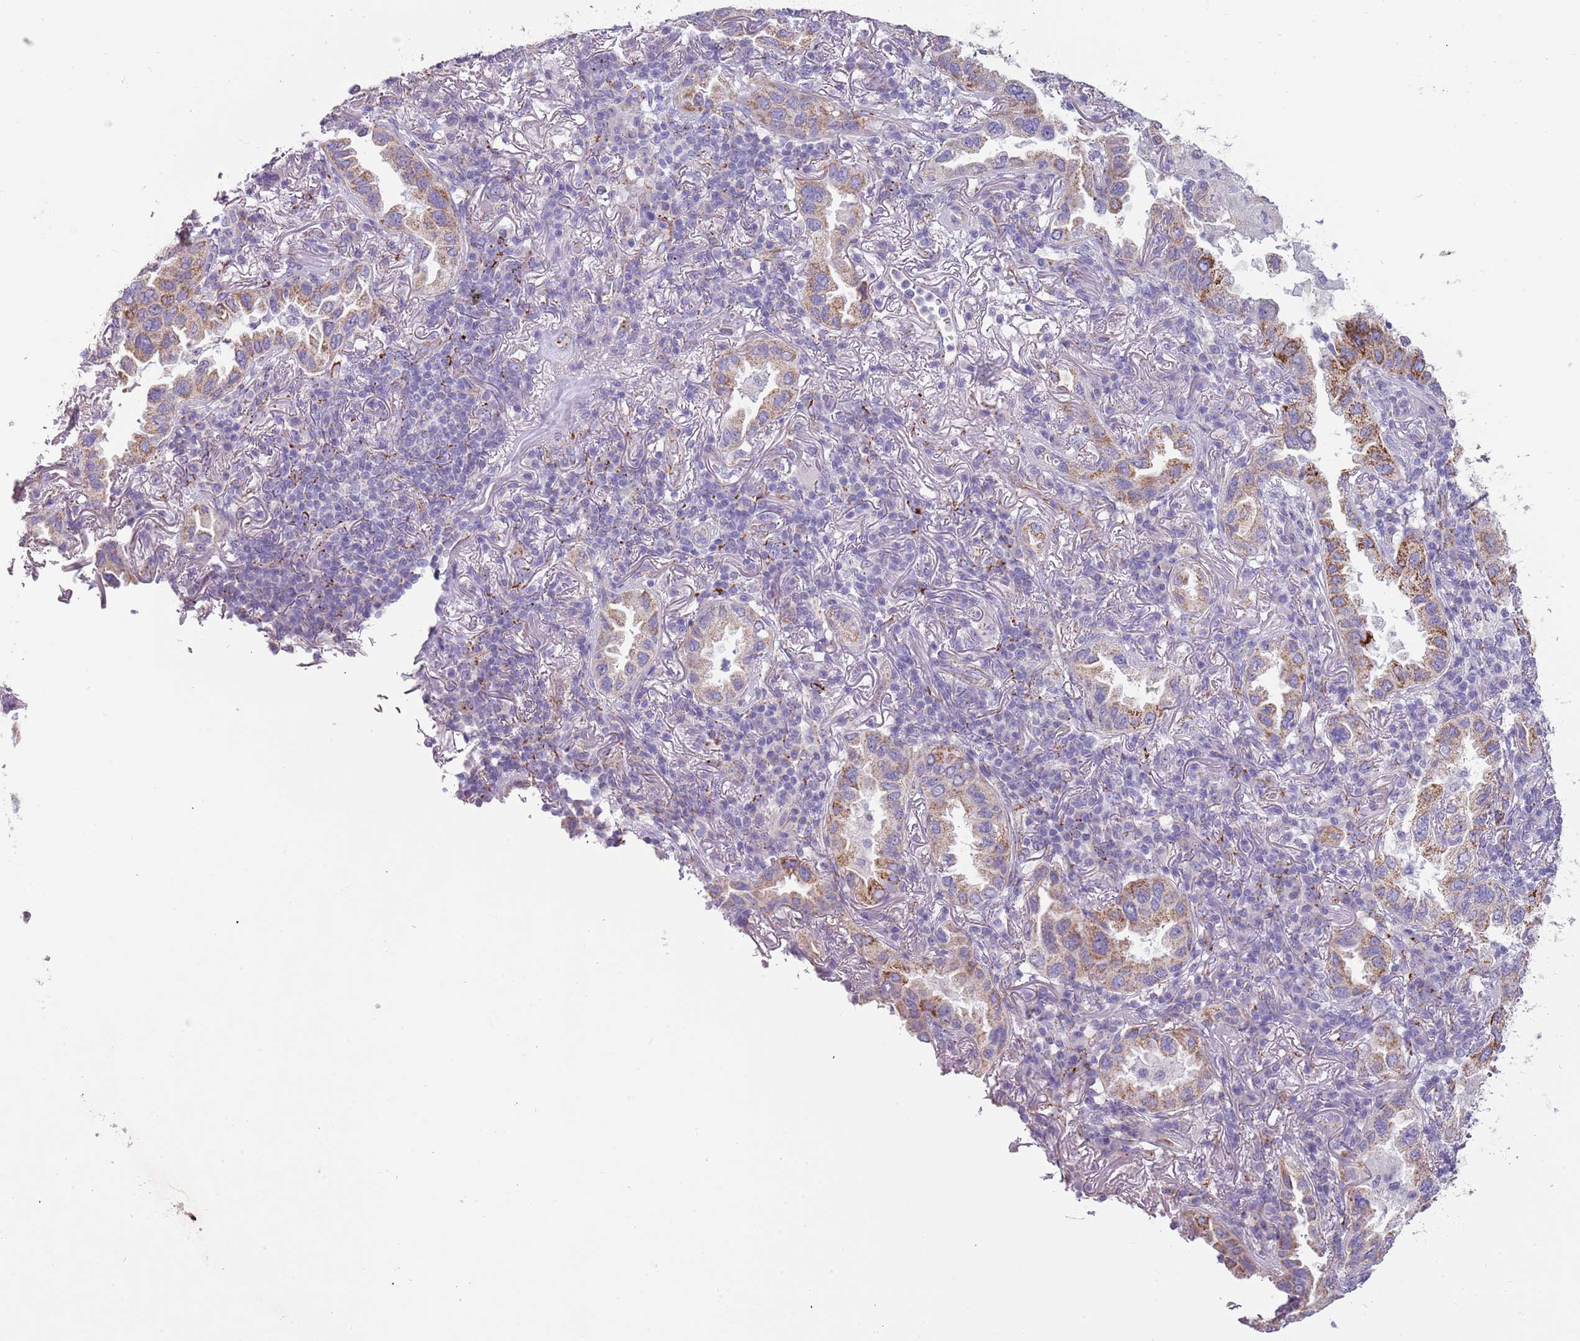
{"staining": {"intensity": "strong", "quantity": "<25%", "location": "cytoplasmic/membranous"}, "tissue": "lung cancer", "cell_type": "Tumor cells", "image_type": "cancer", "snomed": [{"axis": "morphology", "description": "Adenocarcinoma, NOS"}, {"axis": "topography", "description": "Lung"}], "caption": "Brown immunohistochemical staining in lung adenocarcinoma shows strong cytoplasmic/membranous staining in about <25% of tumor cells.", "gene": "RNF222", "patient": {"sex": "female", "age": 69}}